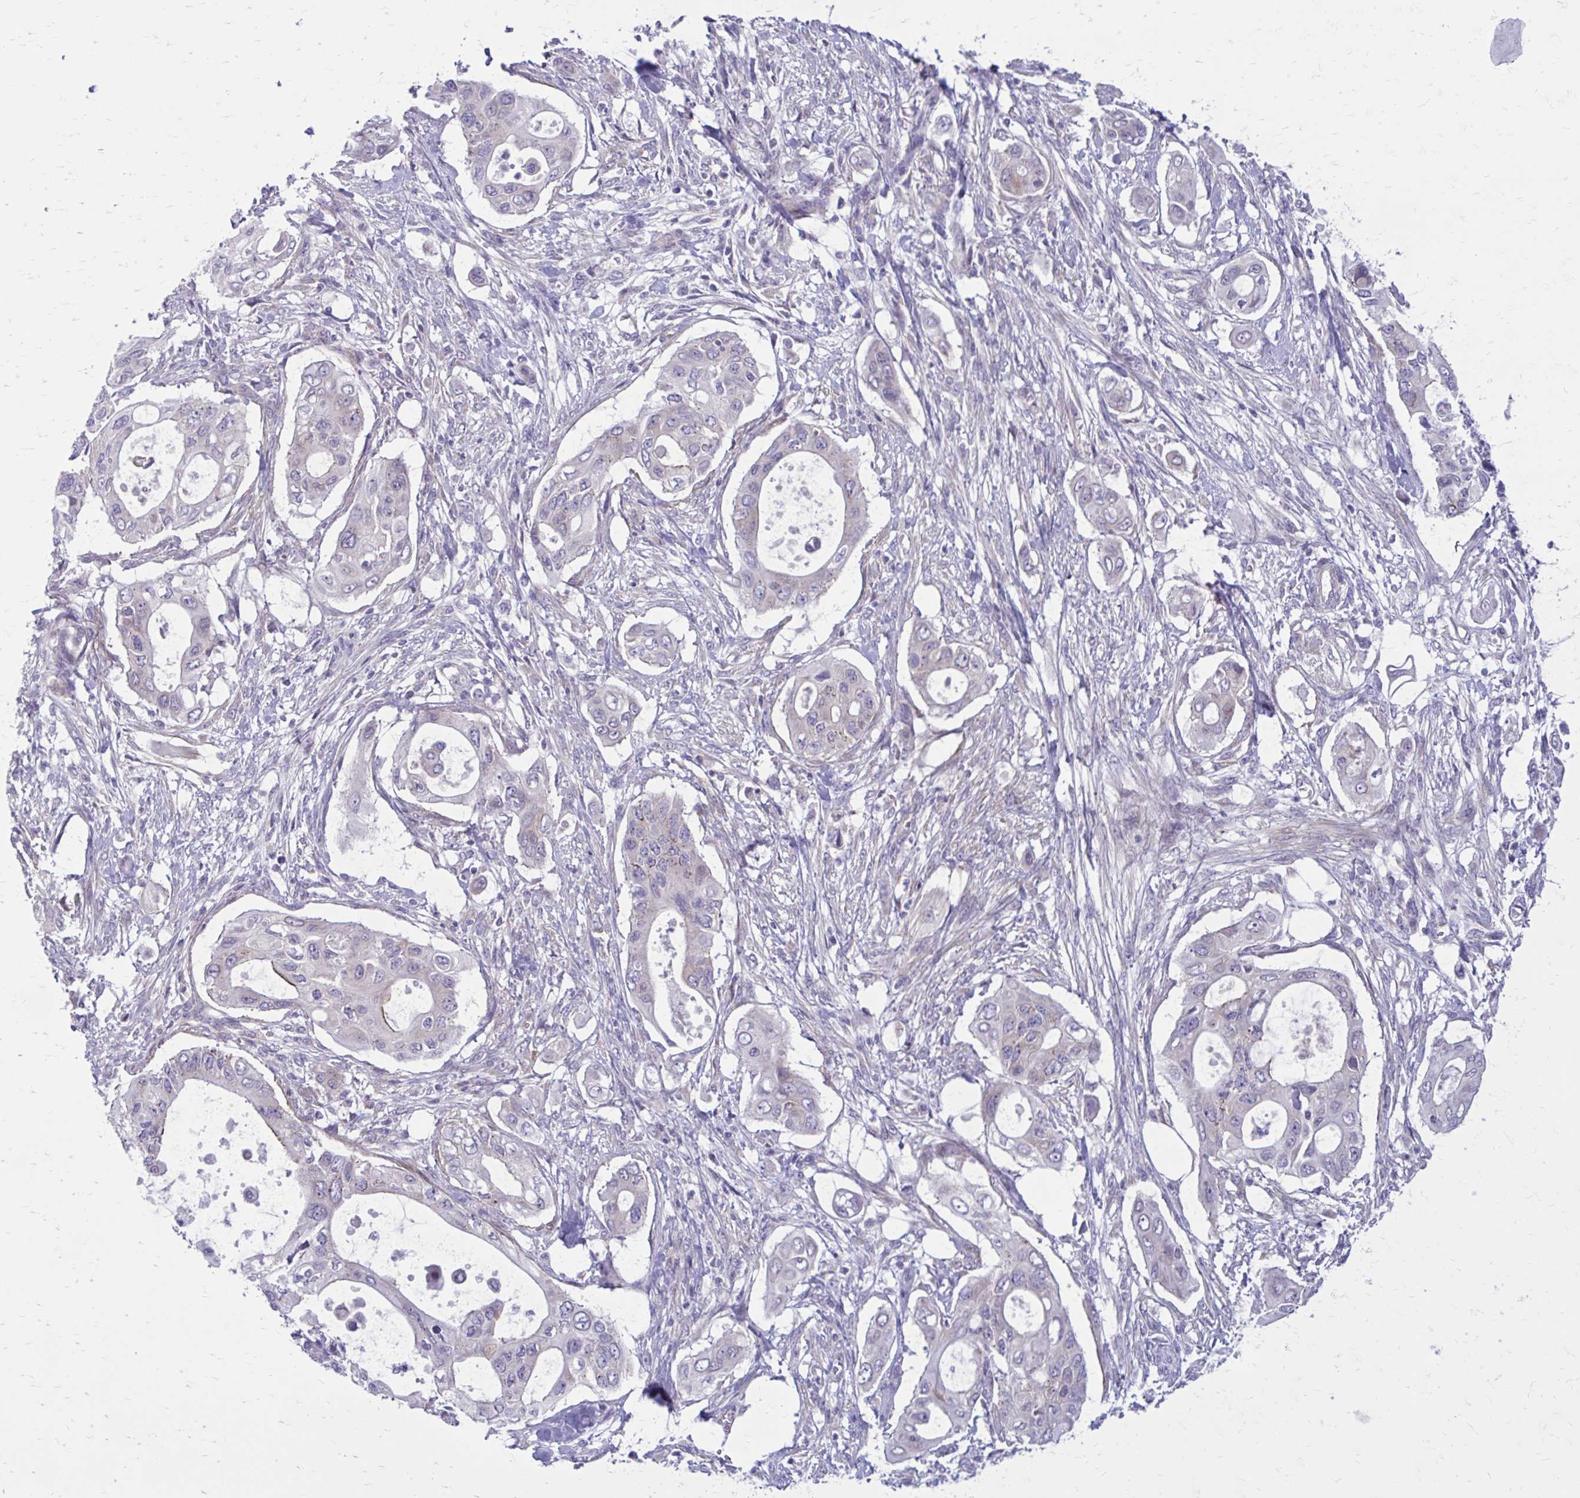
{"staining": {"intensity": "negative", "quantity": "none", "location": "none"}, "tissue": "pancreatic cancer", "cell_type": "Tumor cells", "image_type": "cancer", "snomed": [{"axis": "morphology", "description": "Adenocarcinoma, NOS"}, {"axis": "topography", "description": "Pancreas"}], "caption": "Immunohistochemistry (IHC) photomicrograph of pancreatic cancer stained for a protein (brown), which exhibits no positivity in tumor cells. (Stains: DAB immunohistochemistry with hematoxylin counter stain, Microscopy: brightfield microscopy at high magnification).", "gene": "GIGYF2", "patient": {"sex": "female", "age": 63}}